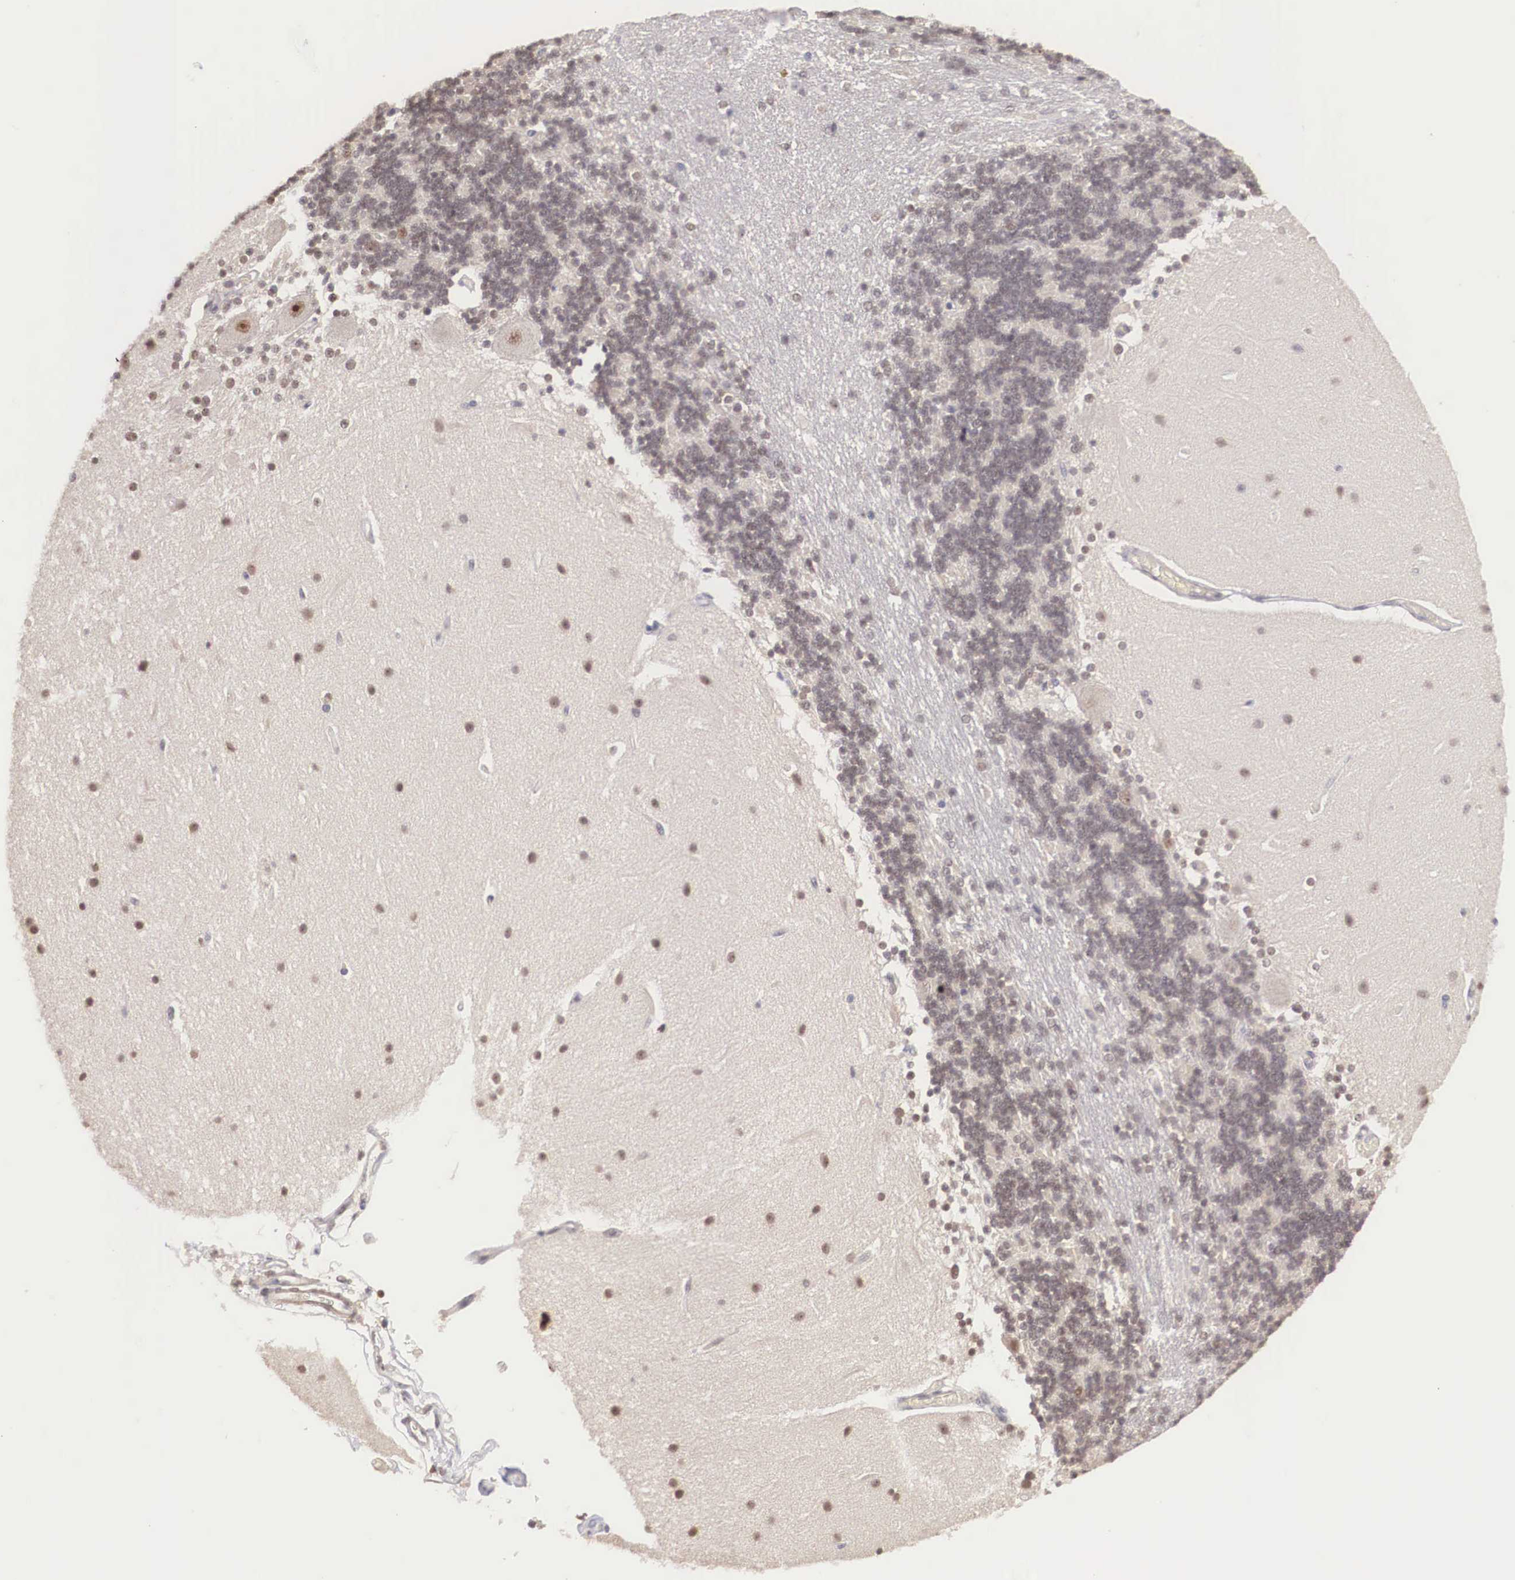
{"staining": {"intensity": "moderate", "quantity": ">75%", "location": "nuclear"}, "tissue": "cerebellum", "cell_type": "Cells in granular layer", "image_type": "normal", "snomed": [{"axis": "morphology", "description": "Normal tissue, NOS"}, {"axis": "topography", "description": "Cerebellum"}], "caption": "The photomicrograph shows staining of normal cerebellum, revealing moderate nuclear protein staining (brown color) within cells in granular layer.", "gene": "ZNF275", "patient": {"sex": "female", "age": 54}}